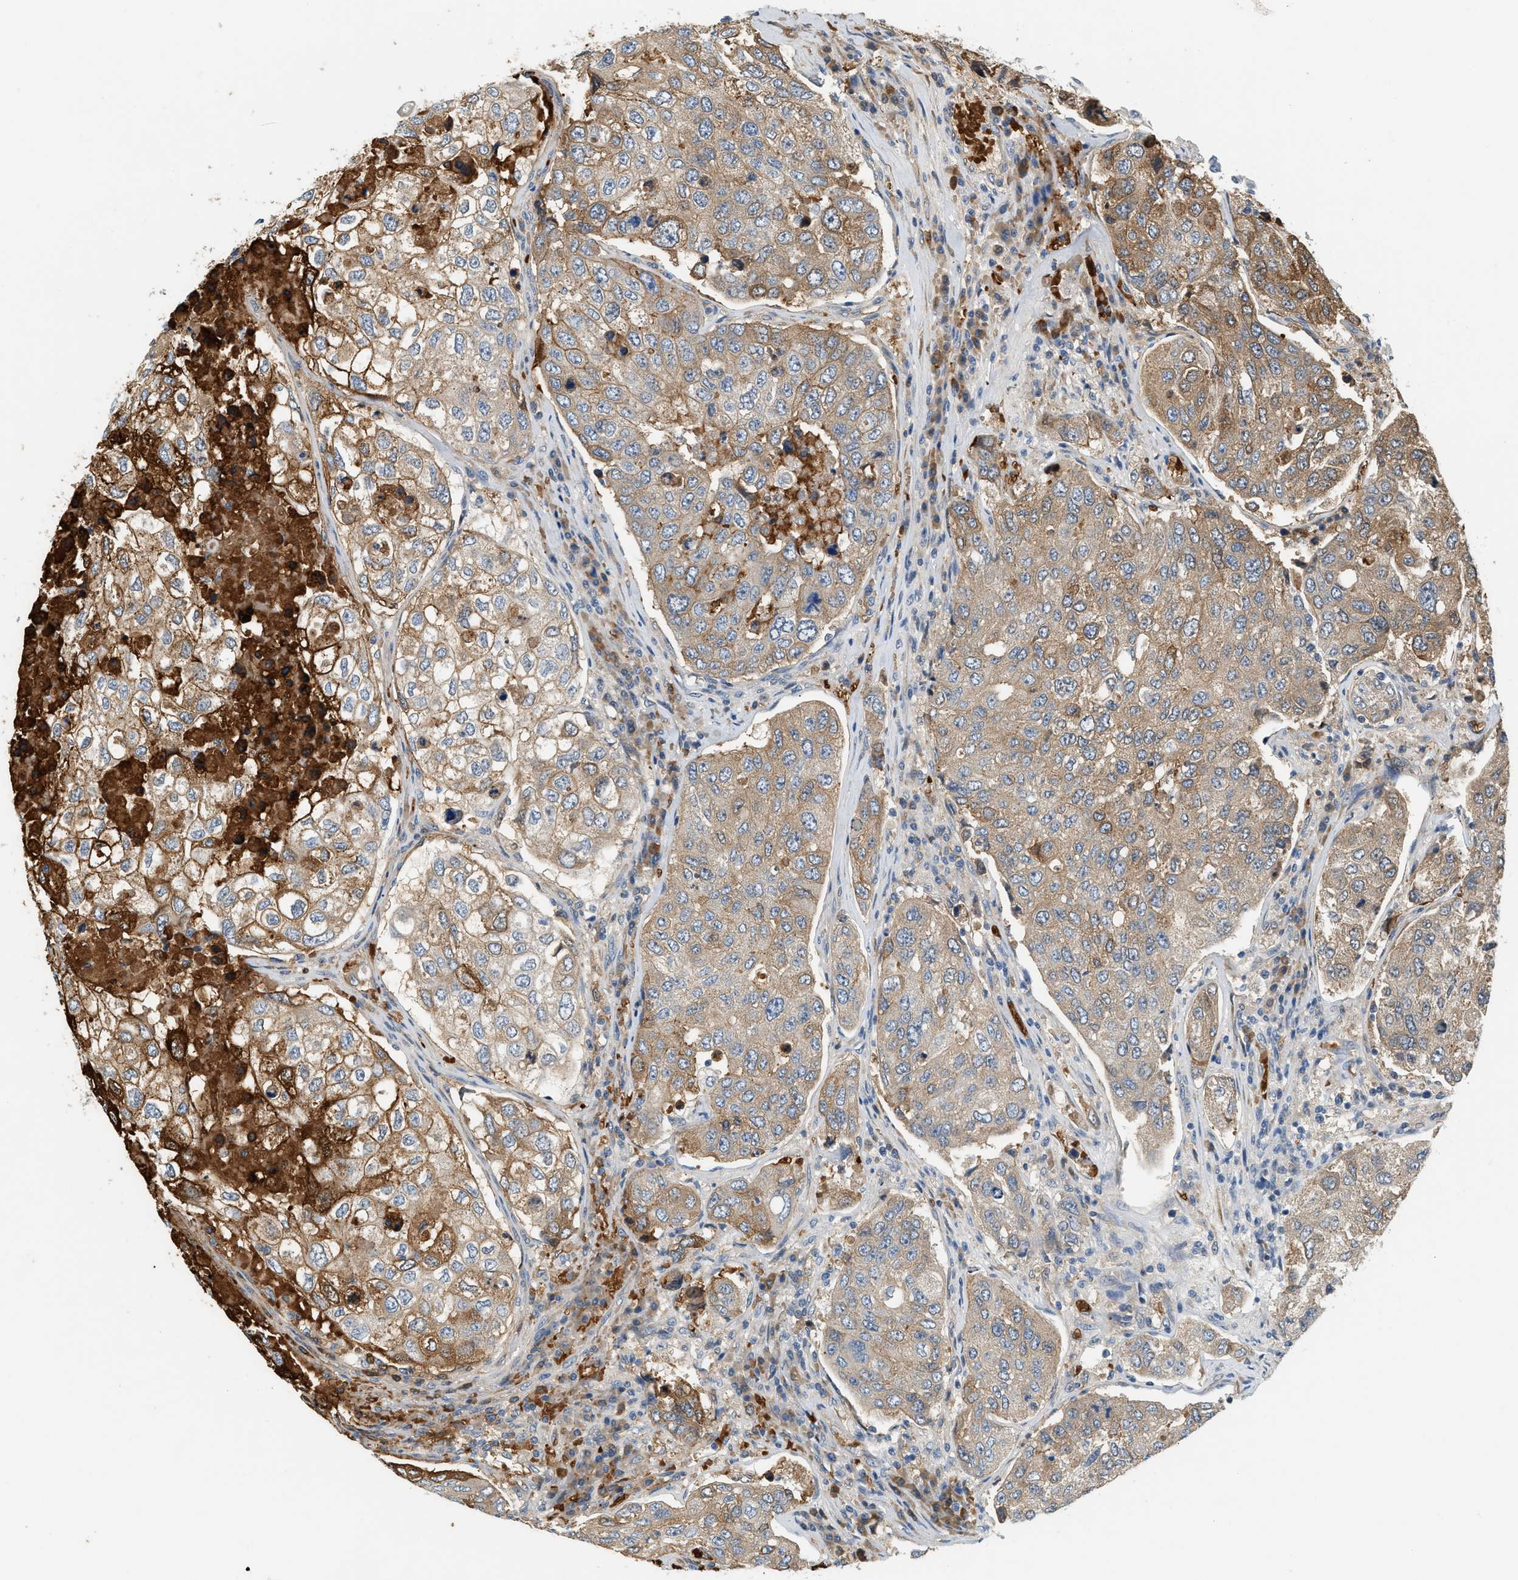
{"staining": {"intensity": "moderate", "quantity": "25%-75%", "location": "cytoplasmic/membranous"}, "tissue": "urothelial cancer", "cell_type": "Tumor cells", "image_type": "cancer", "snomed": [{"axis": "morphology", "description": "Urothelial carcinoma, High grade"}, {"axis": "topography", "description": "Lymph node"}, {"axis": "topography", "description": "Urinary bladder"}], "caption": "Tumor cells display moderate cytoplasmic/membranous positivity in about 25%-75% of cells in high-grade urothelial carcinoma.", "gene": "CYTH2", "patient": {"sex": "male", "age": 51}}